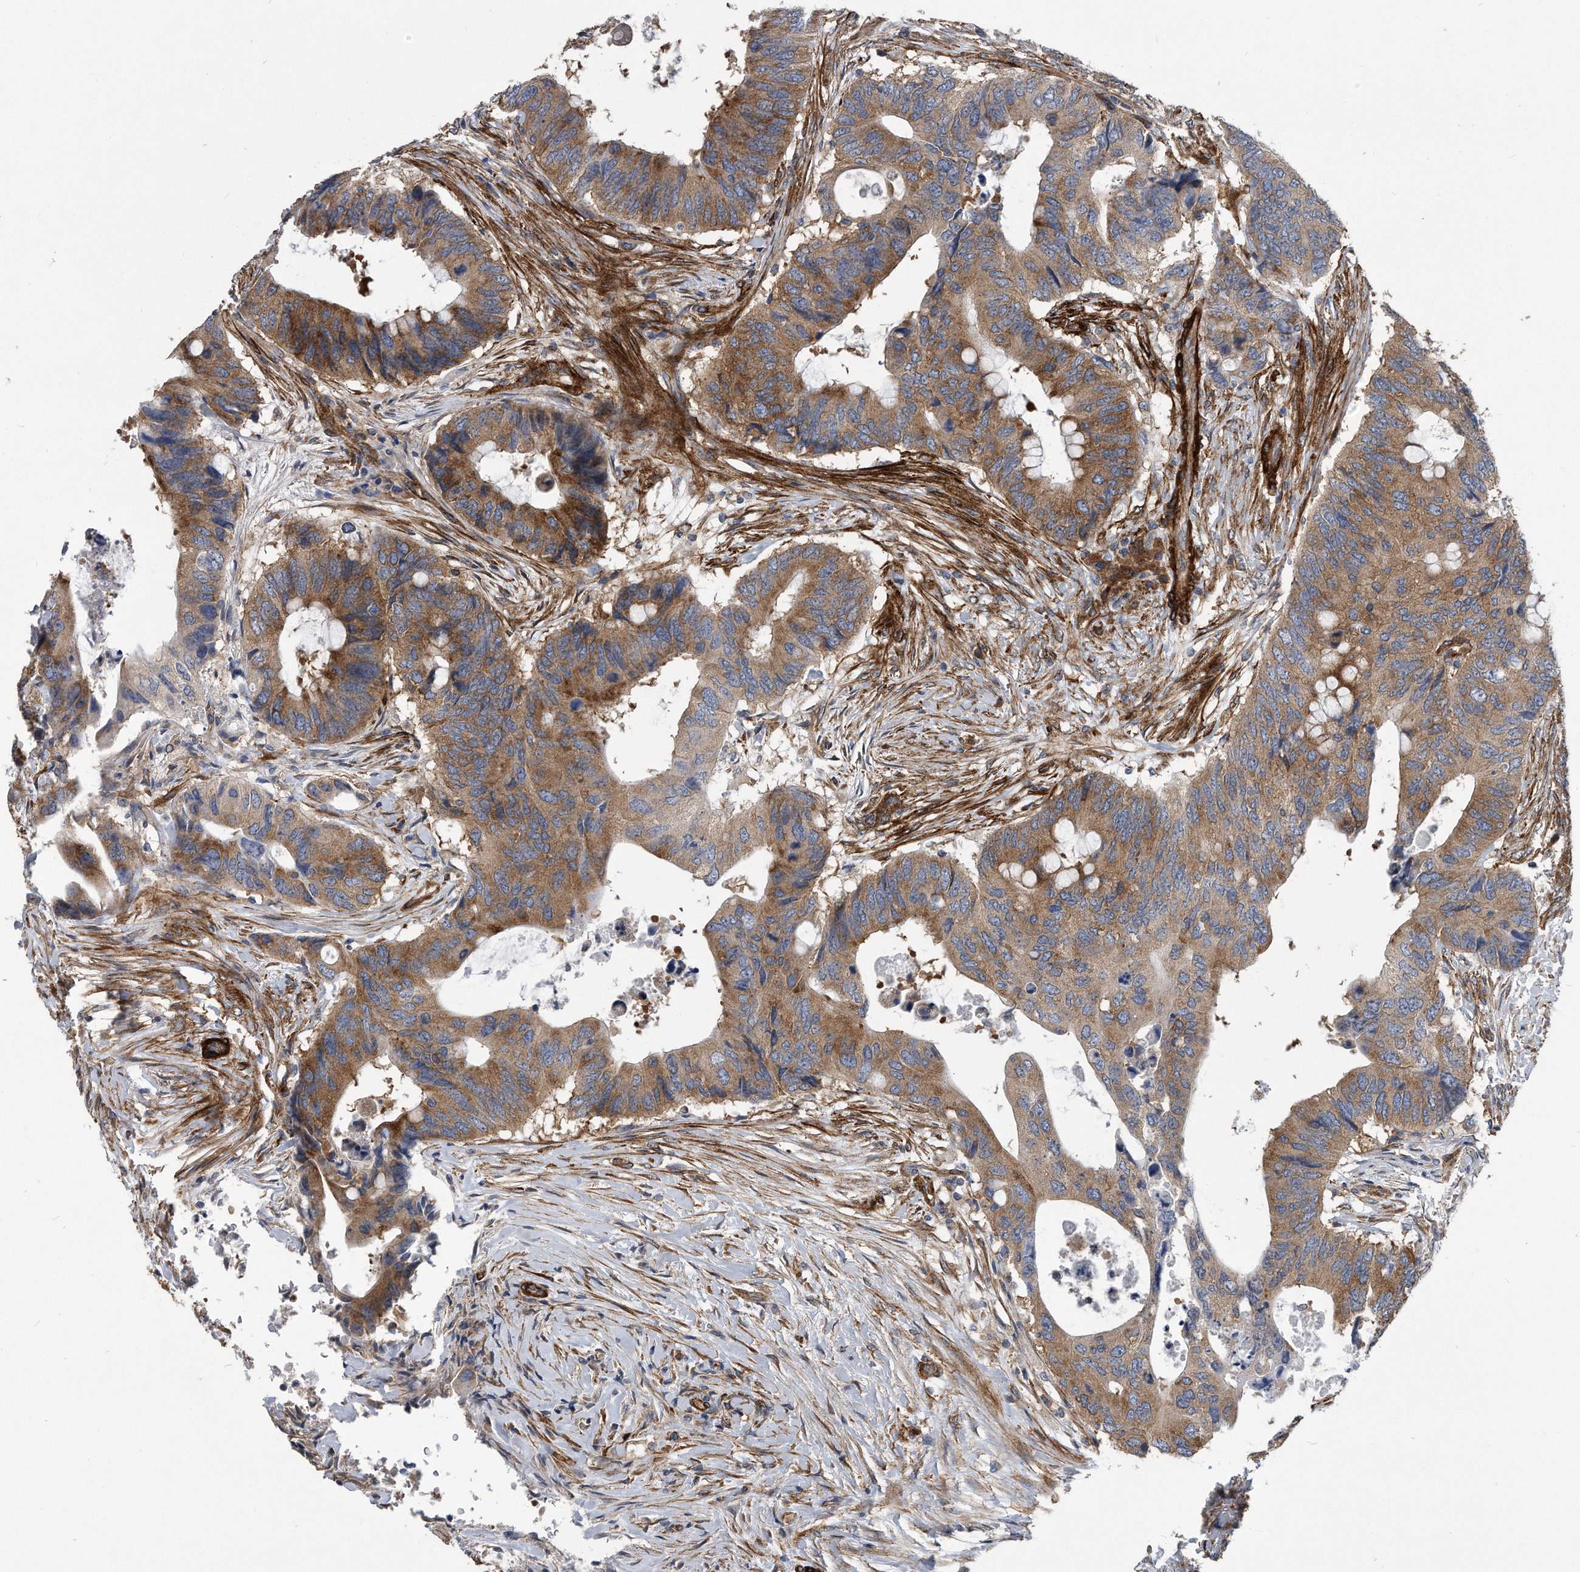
{"staining": {"intensity": "moderate", "quantity": ">75%", "location": "cytoplasmic/membranous"}, "tissue": "colorectal cancer", "cell_type": "Tumor cells", "image_type": "cancer", "snomed": [{"axis": "morphology", "description": "Adenocarcinoma, NOS"}, {"axis": "topography", "description": "Colon"}], "caption": "High-power microscopy captured an immunohistochemistry image of adenocarcinoma (colorectal), revealing moderate cytoplasmic/membranous staining in about >75% of tumor cells.", "gene": "EIF2B4", "patient": {"sex": "male", "age": 71}}